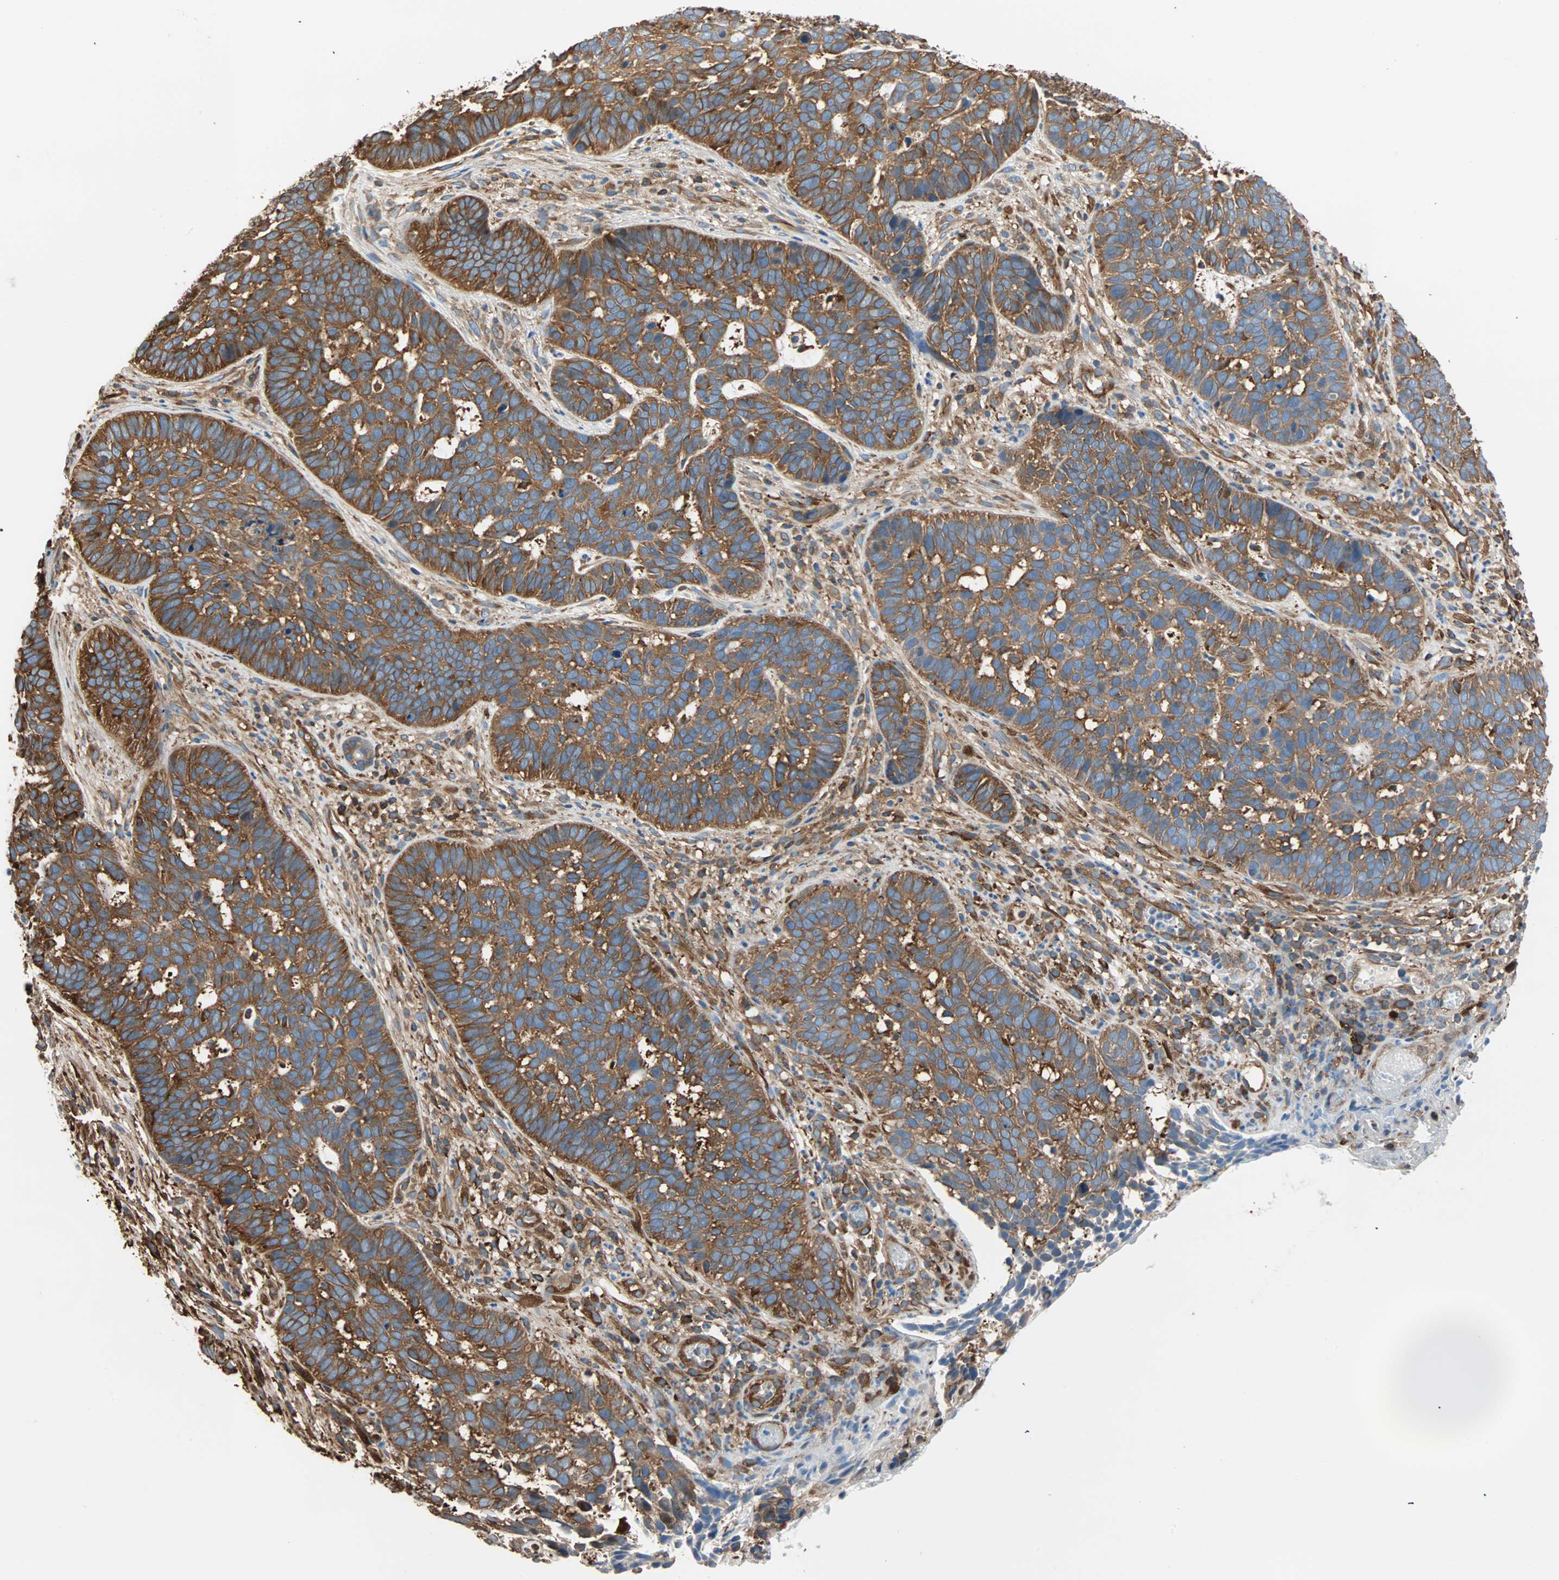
{"staining": {"intensity": "moderate", "quantity": ">75%", "location": "cytoplasmic/membranous"}, "tissue": "skin cancer", "cell_type": "Tumor cells", "image_type": "cancer", "snomed": [{"axis": "morphology", "description": "Basal cell carcinoma"}, {"axis": "topography", "description": "Skin"}], "caption": "Brown immunohistochemical staining in human skin cancer (basal cell carcinoma) demonstrates moderate cytoplasmic/membranous staining in approximately >75% of tumor cells.", "gene": "EEF2", "patient": {"sex": "male", "age": 87}}